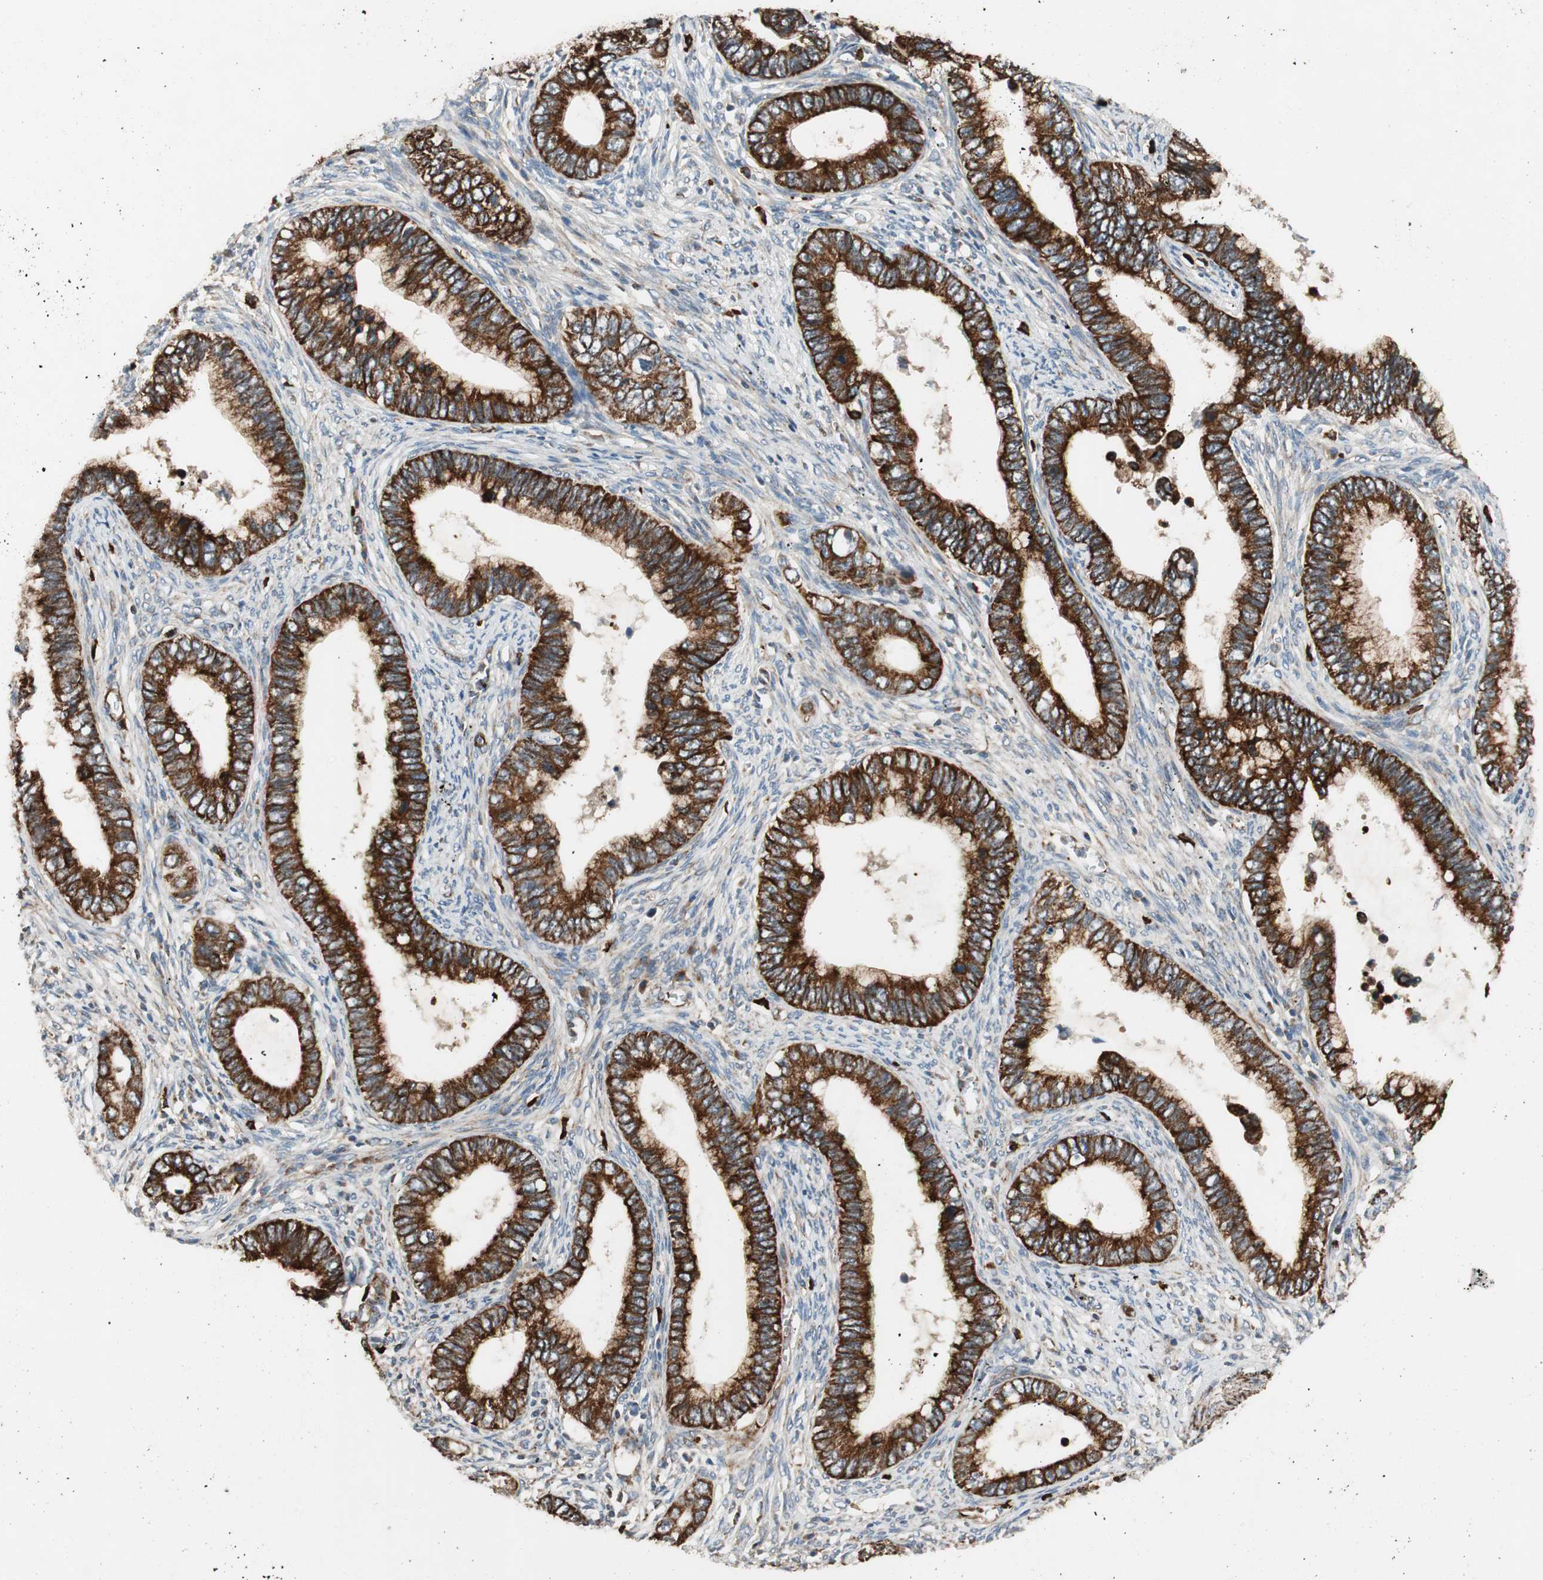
{"staining": {"intensity": "strong", "quantity": ">75%", "location": "cytoplasmic/membranous"}, "tissue": "cervical cancer", "cell_type": "Tumor cells", "image_type": "cancer", "snomed": [{"axis": "morphology", "description": "Adenocarcinoma, NOS"}, {"axis": "topography", "description": "Cervix"}], "caption": "Tumor cells show high levels of strong cytoplasmic/membranous expression in approximately >75% of cells in cervical adenocarcinoma. (DAB (3,3'-diaminobenzidine) IHC with brightfield microscopy, high magnification).", "gene": "AKAP1", "patient": {"sex": "female", "age": 44}}